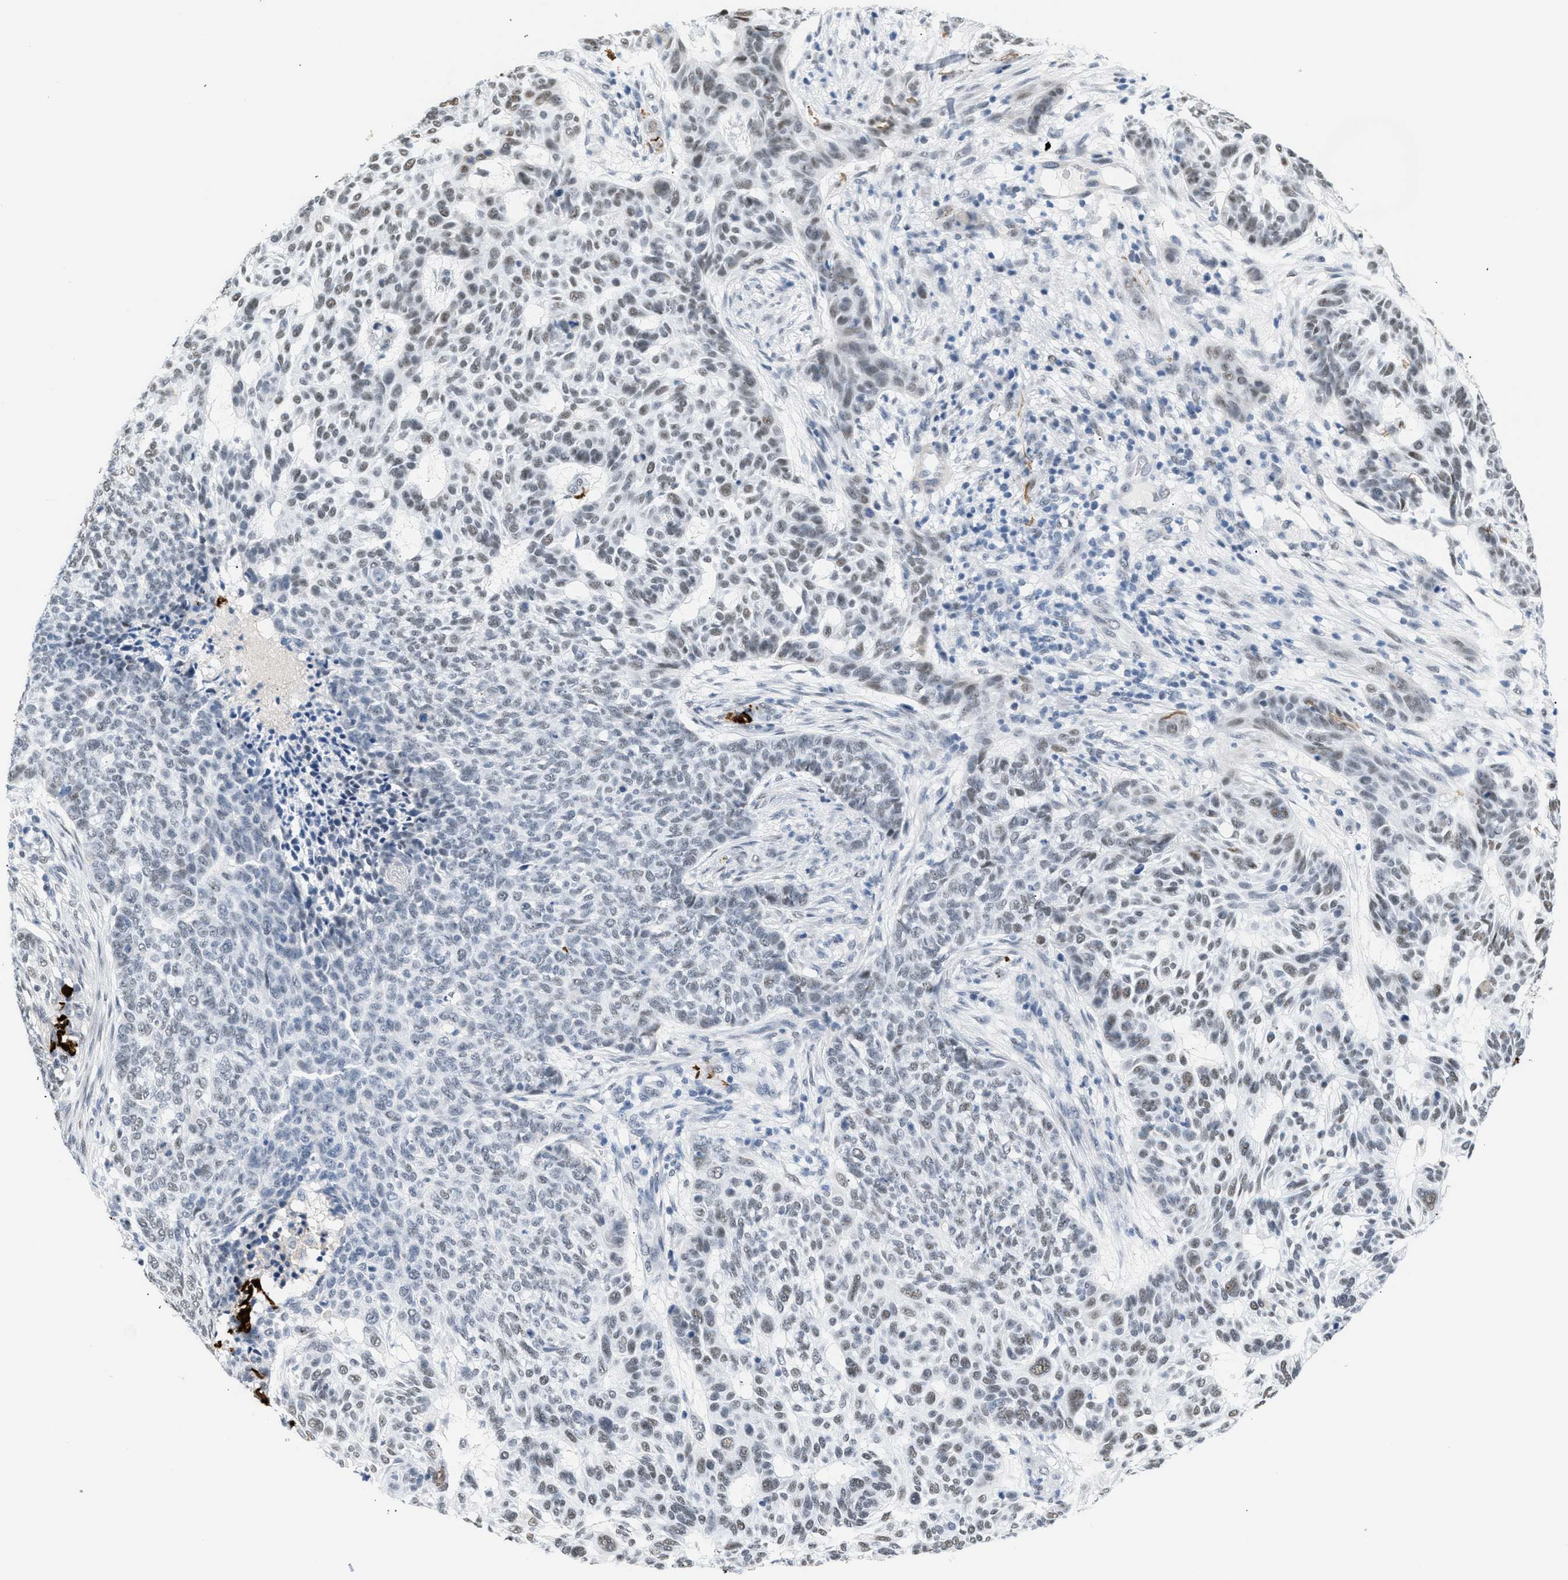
{"staining": {"intensity": "weak", "quantity": "25%-75%", "location": "nuclear"}, "tissue": "skin cancer", "cell_type": "Tumor cells", "image_type": "cancer", "snomed": [{"axis": "morphology", "description": "Basal cell carcinoma"}, {"axis": "topography", "description": "Skin"}], "caption": "About 25%-75% of tumor cells in human basal cell carcinoma (skin) show weak nuclear protein expression as visualized by brown immunohistochemical staining.", "gene": "ELN", "patient": {"sex": "male", "age": 85}}